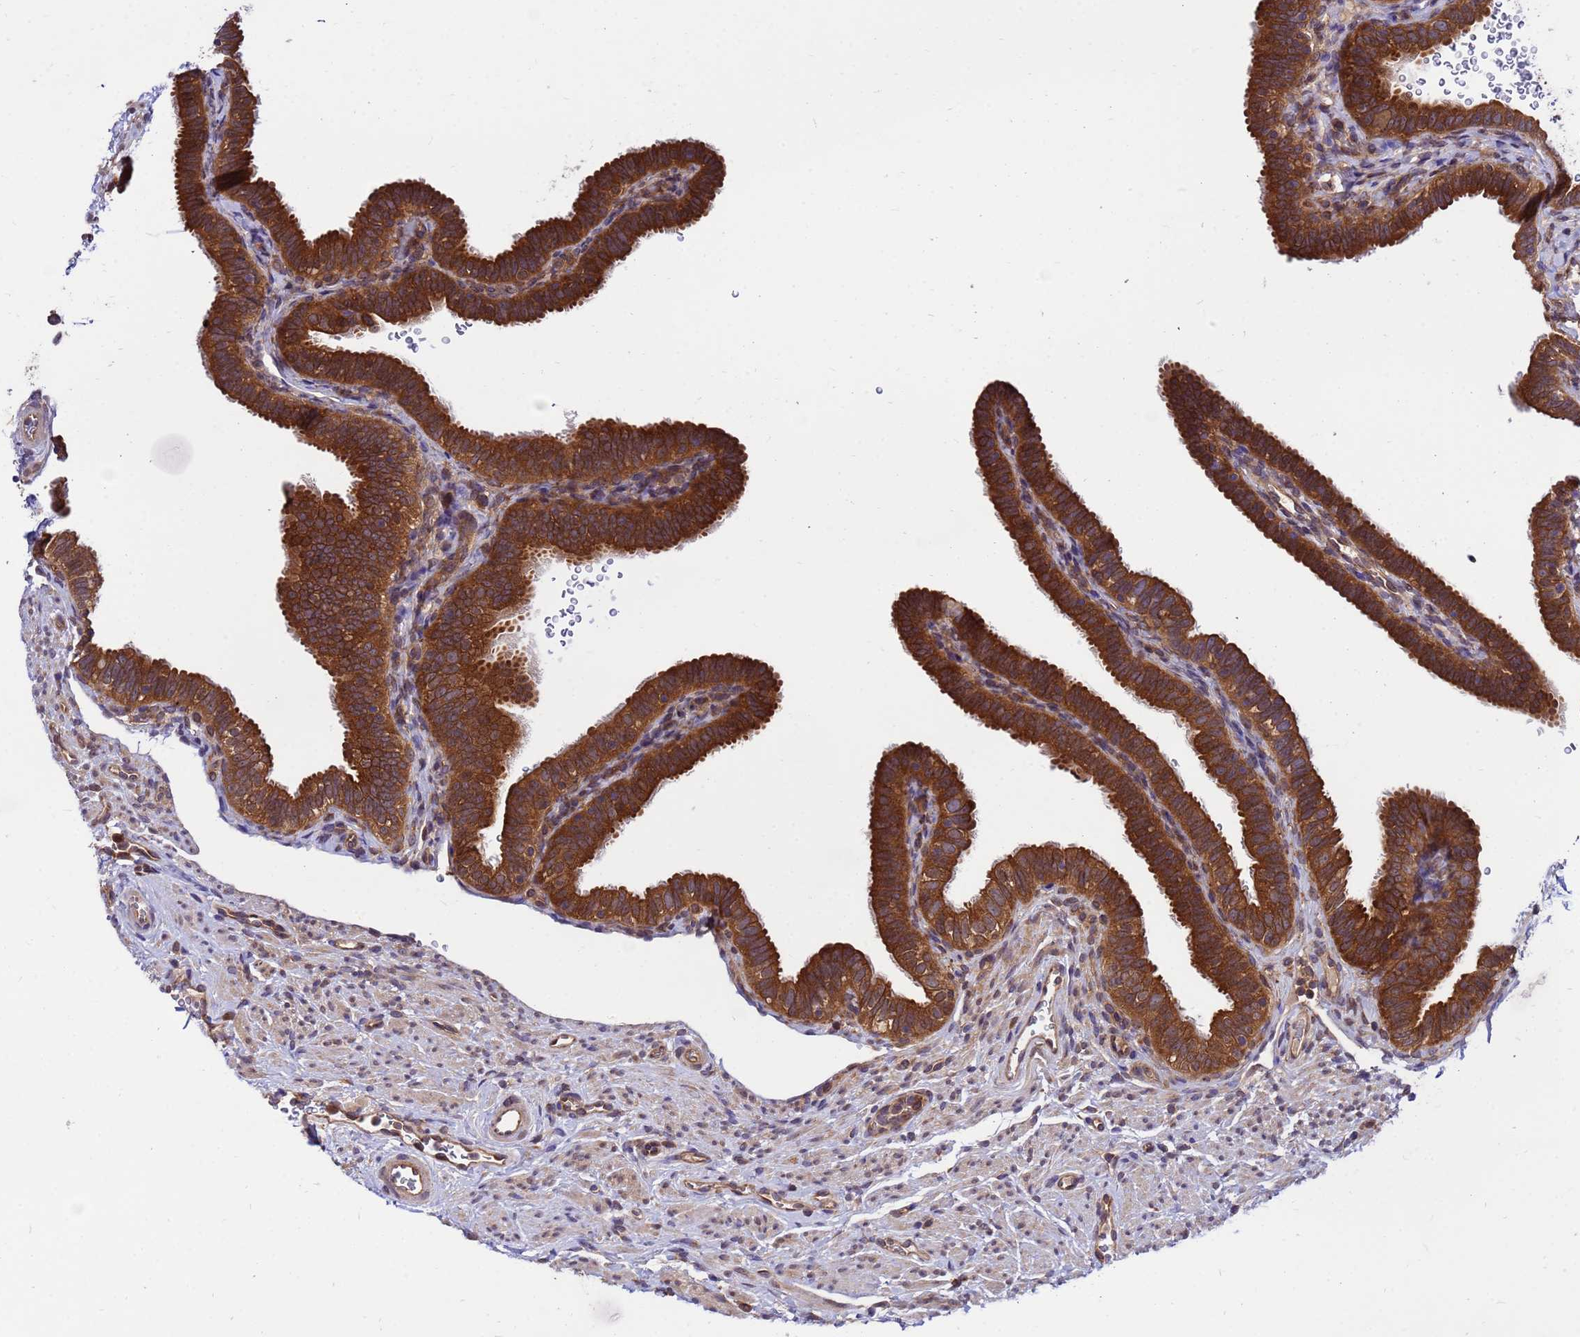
{"staining": {"intensity": "strong", "quantity": ">75%", "location": "cytoplasmic/membranous"}, "tissue": "fallopian tube", "cell_type": "Glandular cells", "image_type": "normal", "snomed": [{"axis": "morphology", "description": "Normal tissue, NOS"}, {"axis": "topography", "description": "Fallopian tube"}], "caption": "Immunohistochemistry (DAB (3,3'-diaminobenzidine)) staining of unremarkable human fallopian tube displays strong cytoplasmic/membranous protein positivity in about >75% of glandular cells.", "gene": "GET3", "patient": {"sex": "female", "age": 41}}